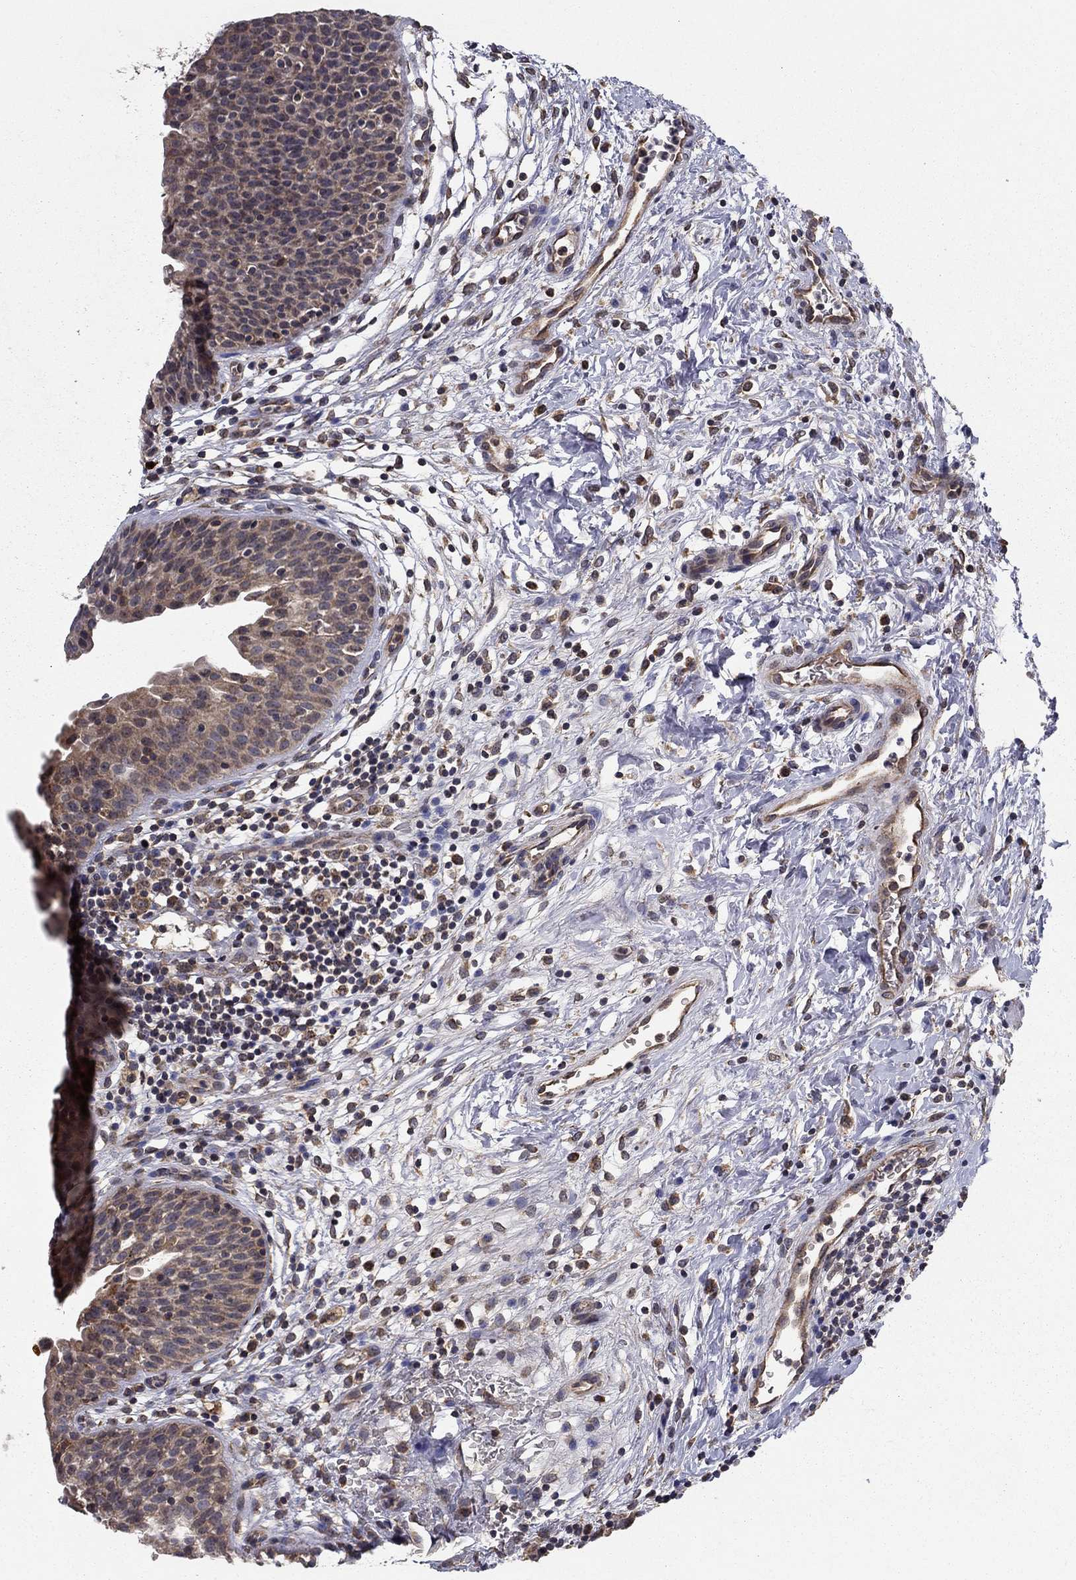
{"staining": {"intensity": "negative", "quantity": "none", "location": "none"}, "tissue": "urinary bladder", "cell_type": "Urothelial cells", "image_type": "normal", "snomed": [{"axis": "morphology", "description": "Normal tissue, NOS"}, {"axis": "topography", "description": "Urinary bladder"}], "caption": "Human urinary bladder stained for a protein using IHC displays no staining in urothelial cells.", "gene": "SLC2A13", "patient": {"sex": "male", "age": 37}}